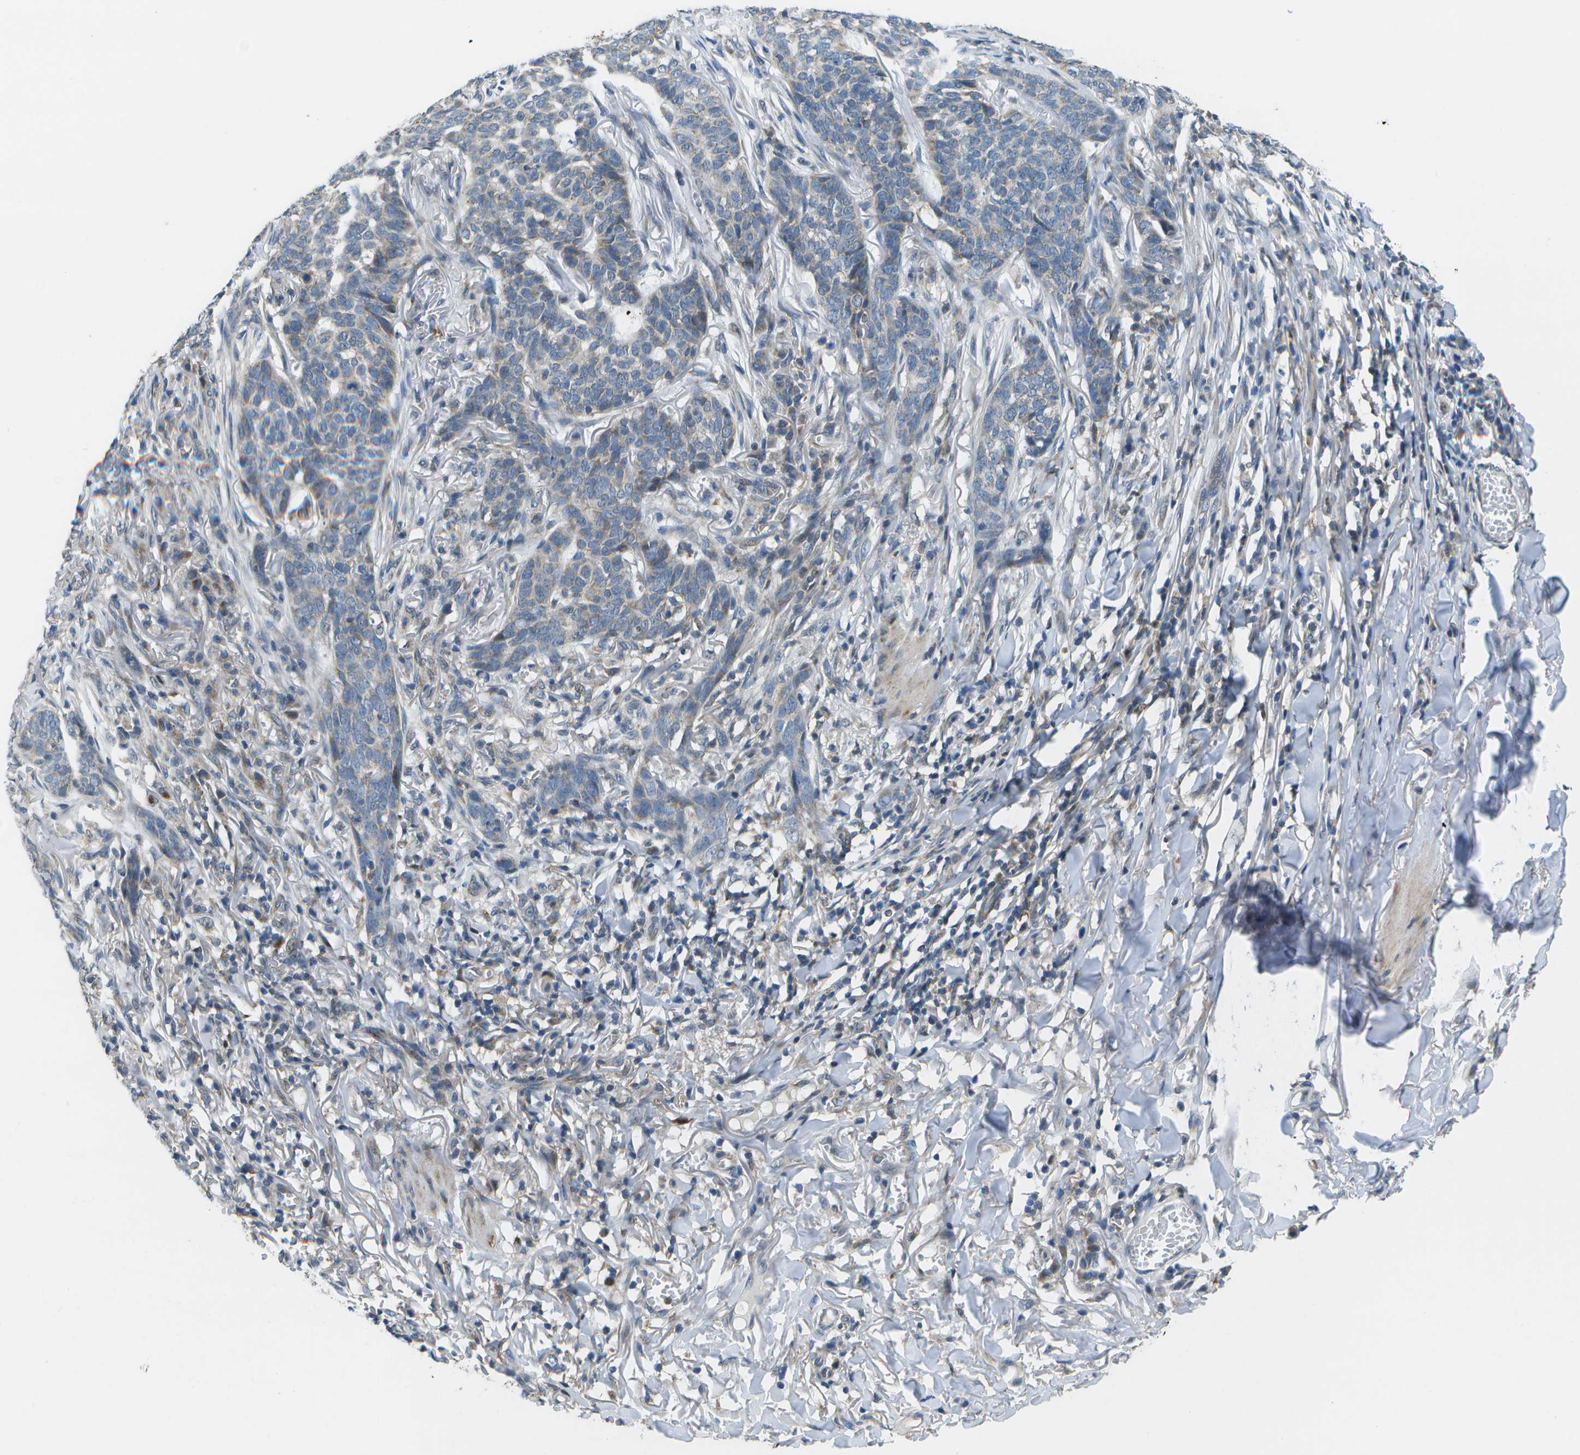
{"staining": {"intensity": "weak", "quantity": "<25%", "location": "cytoplasmic/membranous"}, "tissue": "skin cancer", "cell_type": "Tumor cells", "image_type": "cancer", "snomed": [{"axis": "morphology", "description": "Basal cell carcinoma"}, {"axis": "topography", "description": "Skin"}], "caption": "There is no significant expression in tumor cells of skin cancer (basal cell carcinoma).", "gene": "GALNT15", "patient": {"sex": "male", "age": 85}}